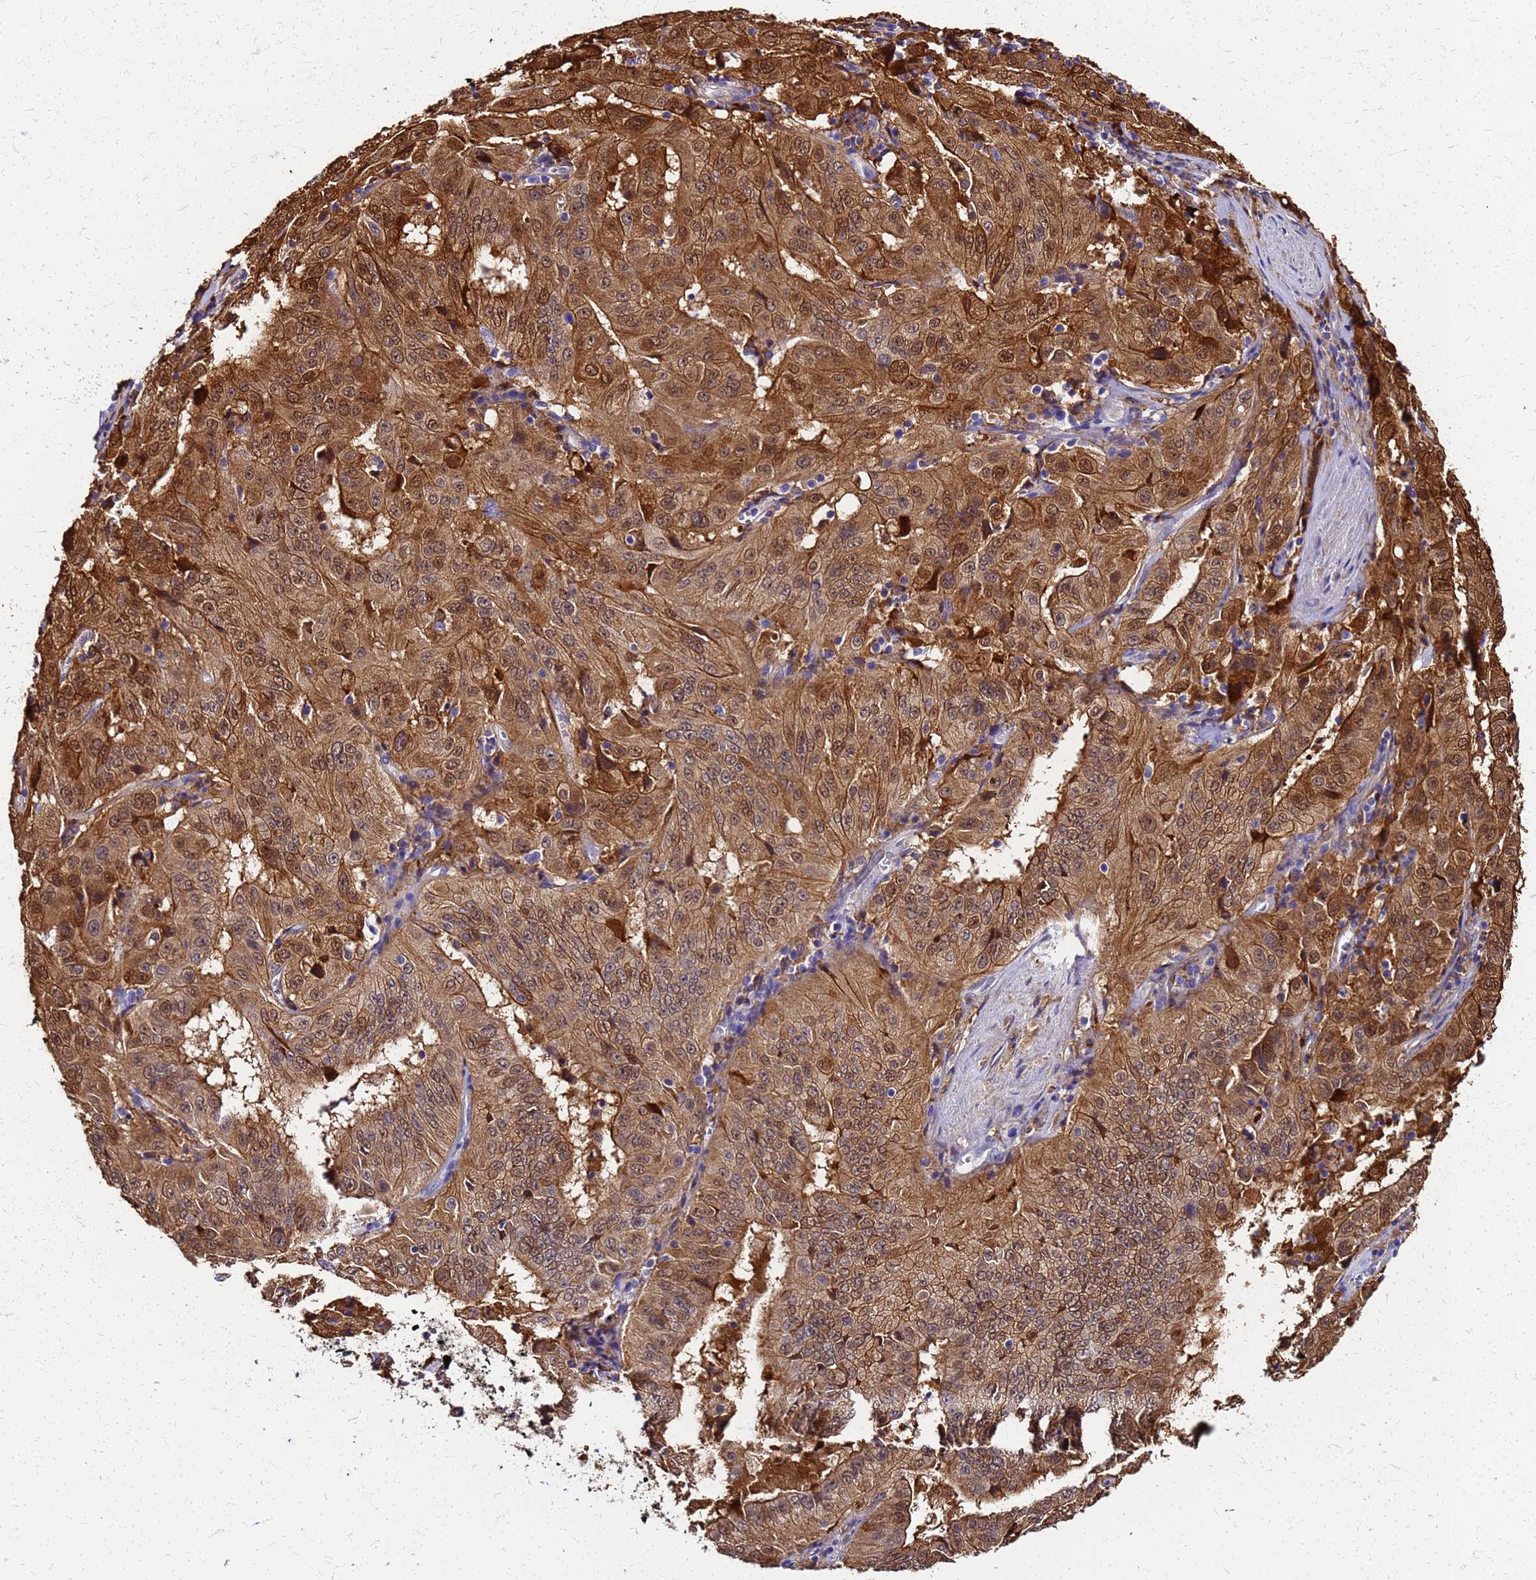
{"staining": {"intensity": "strong", "quantity": ">75%", "location": "cytoplasmic/membranous,nuclear"}, "tissue": "pancreatic cancer", "cell_type": "Tumor cells", "image_type": "cancer", "snomed": [{"axis": "morphology", "description": "Adenocarcinoma, NOS"}, {"axis": "topography", "description": "Pancreas"}], "caption": "The histopathology image shows a brown stain indicating the presence of a protein in the cytoplasmic/membranous and nuclear of tumor cells in pancreatic cancer.", "gene": "S100A11", "patient": {"sex": "male", "age": 63}}